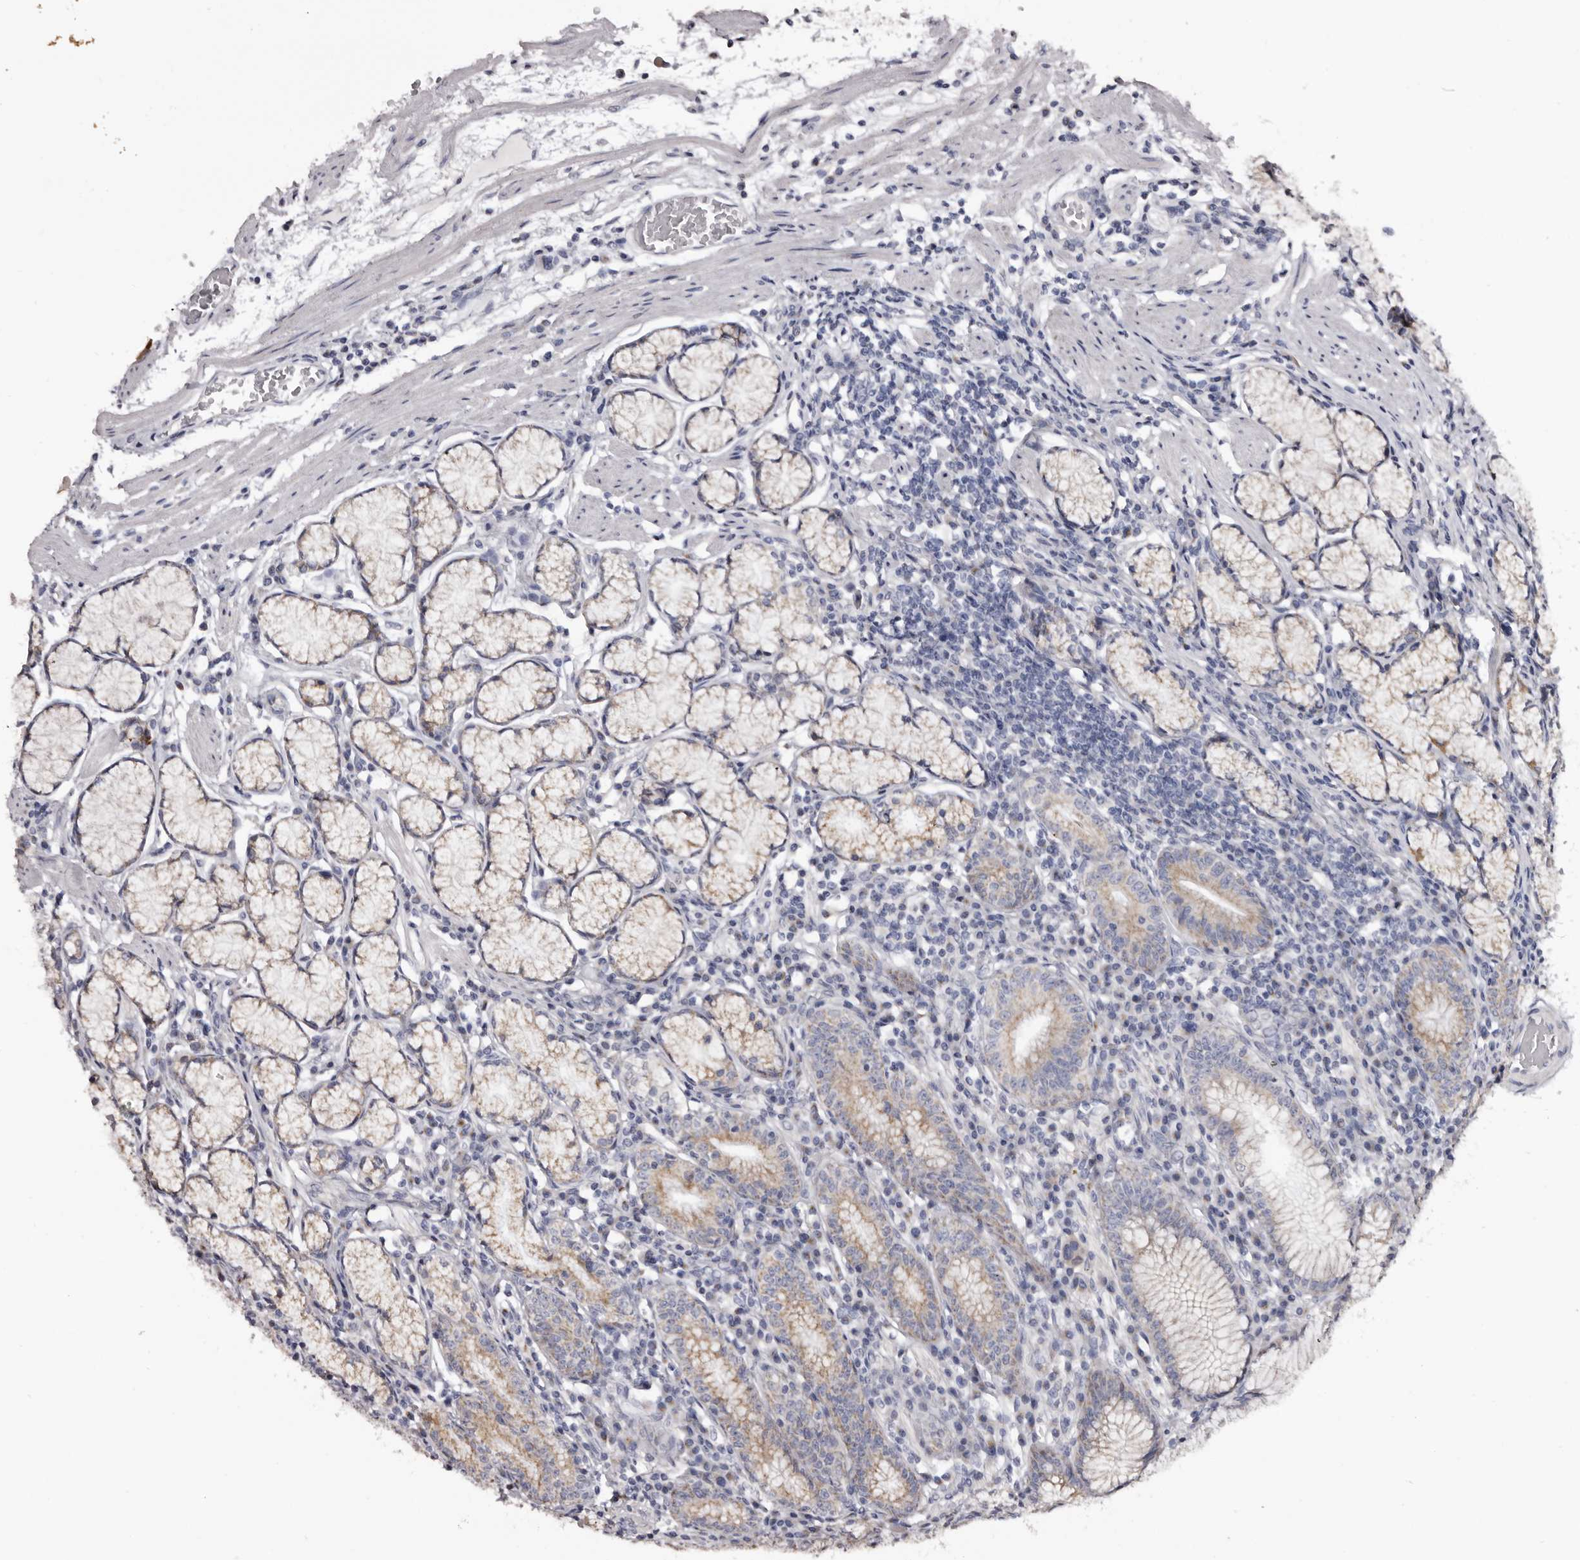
{"staining": {"intensity": "moderate", "quantity": "25%-75%", "location": "cytoplasmic/membranous"}, "tissue": "stomach", "cell_type": "Glandular cells", "image_type": "normal", "snomed": [{"axis": "morphology", "description": "Normal tissue, NOS"}, {"axis": "topography", "description": "Stomach"}], "caption": "Protein expression analysis of benign stomach reveals moderate cytoplasmic/membranous staining in about 25%-75% of glandular cells. (Brightfield microscopy of DAB IHC at high magnification).", "gene": "CASQ1", "patient": {"sex": "male", "age": 55}}